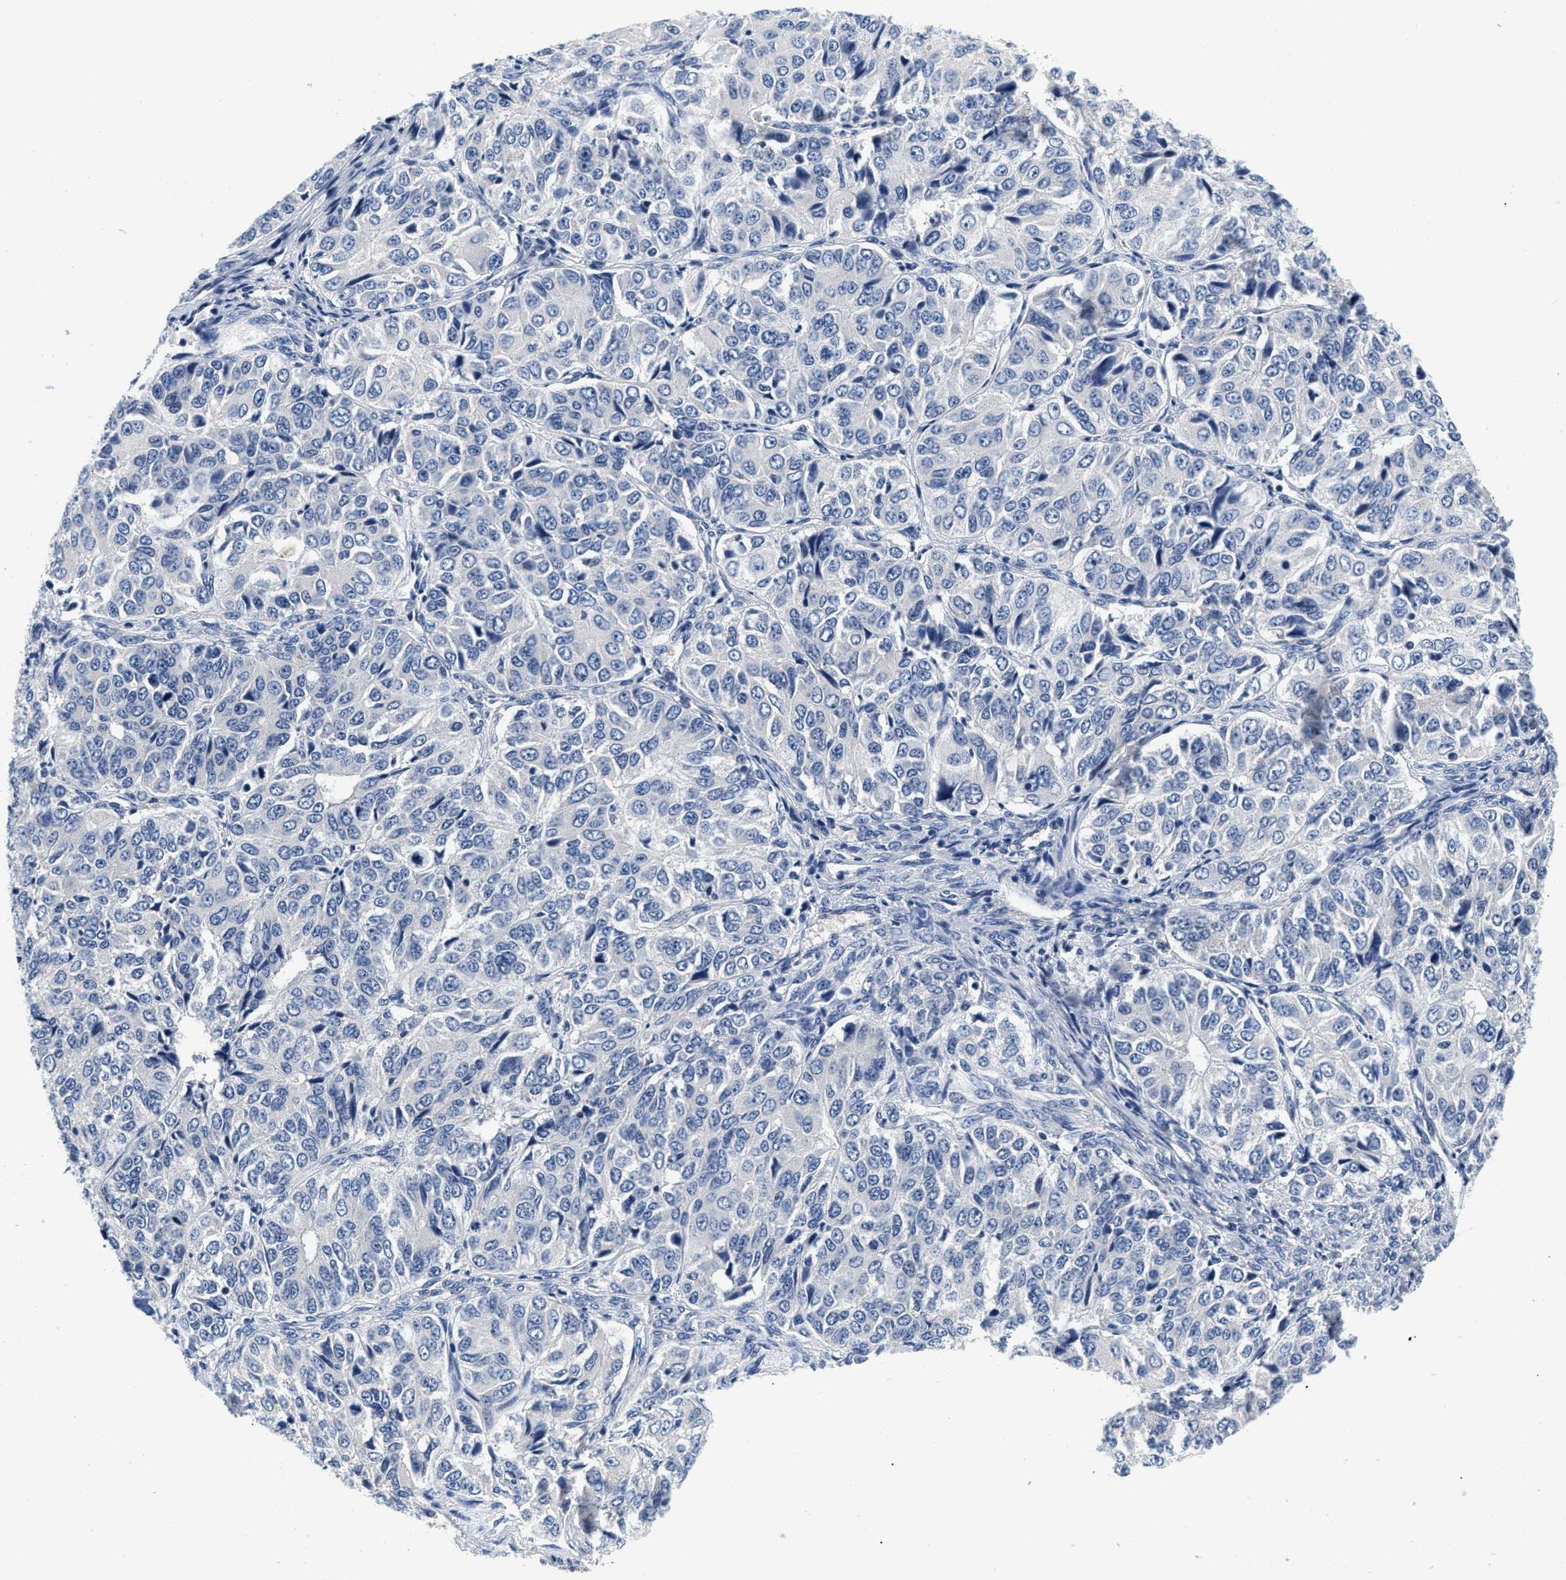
{"staining": {"intensity": "negative", "quantity": "none", "location": "none"}, "tissue": "ovarian cancer", "cell_type": "Tumor cells", "image_type": "cancer", "snomed": [{"axis": "morphology", "description": "Carcinoma, endometroid"}, {"axis": "topography", "description": "Ovary"}], "caption": "There is no significant positivity in tumor cells of ovarian endometroid carcinoma.", "gene": "PDP1", "patient": {"sex": "female", "age": 51}}